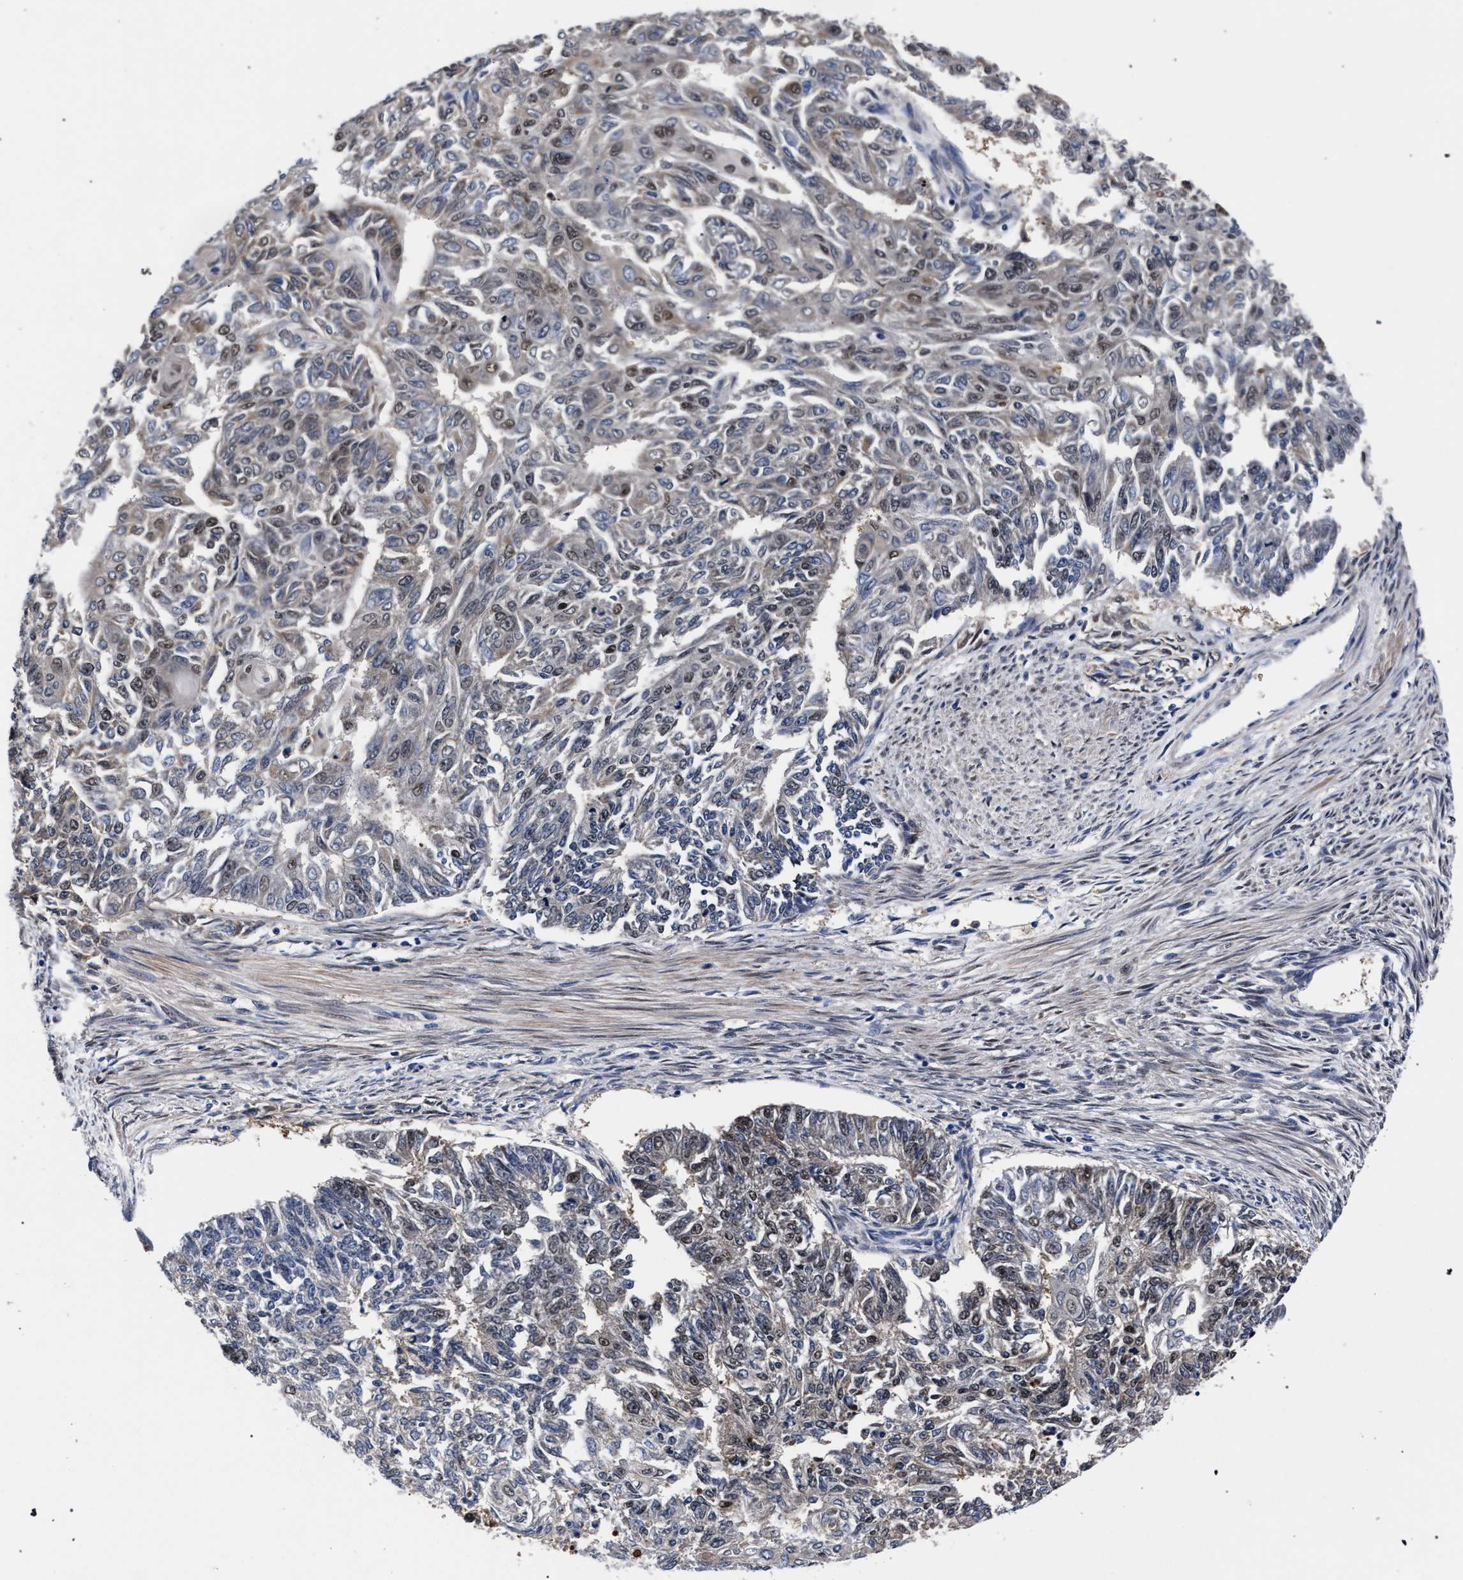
{"staining": {"intensity": "weak", "quantity": "25%-75%", "location": "nuclear"}, "tissue": "endometrial cancer", "cell_type": "Tumor cells", "image_type": "cancer", "snomed": [{"axis": "morphology", "description": "Adenocarcinoma, NOS"}, {"axis": "topography", "description": "Endometrium"}], "caption": "Immunohistochemistry staining of endometrial adenocarcinoma, which reveals low levels of weak nuclear staining in about 25%-75% of tumor cells indicating weak nuclear protein positivity. The staining was performed using DAB (brown) for protein detection and nuclei were counterstained in hematoxylin (blue).", "gene": "ZNF462", "patient": {"sex": "female", "age": 32}}